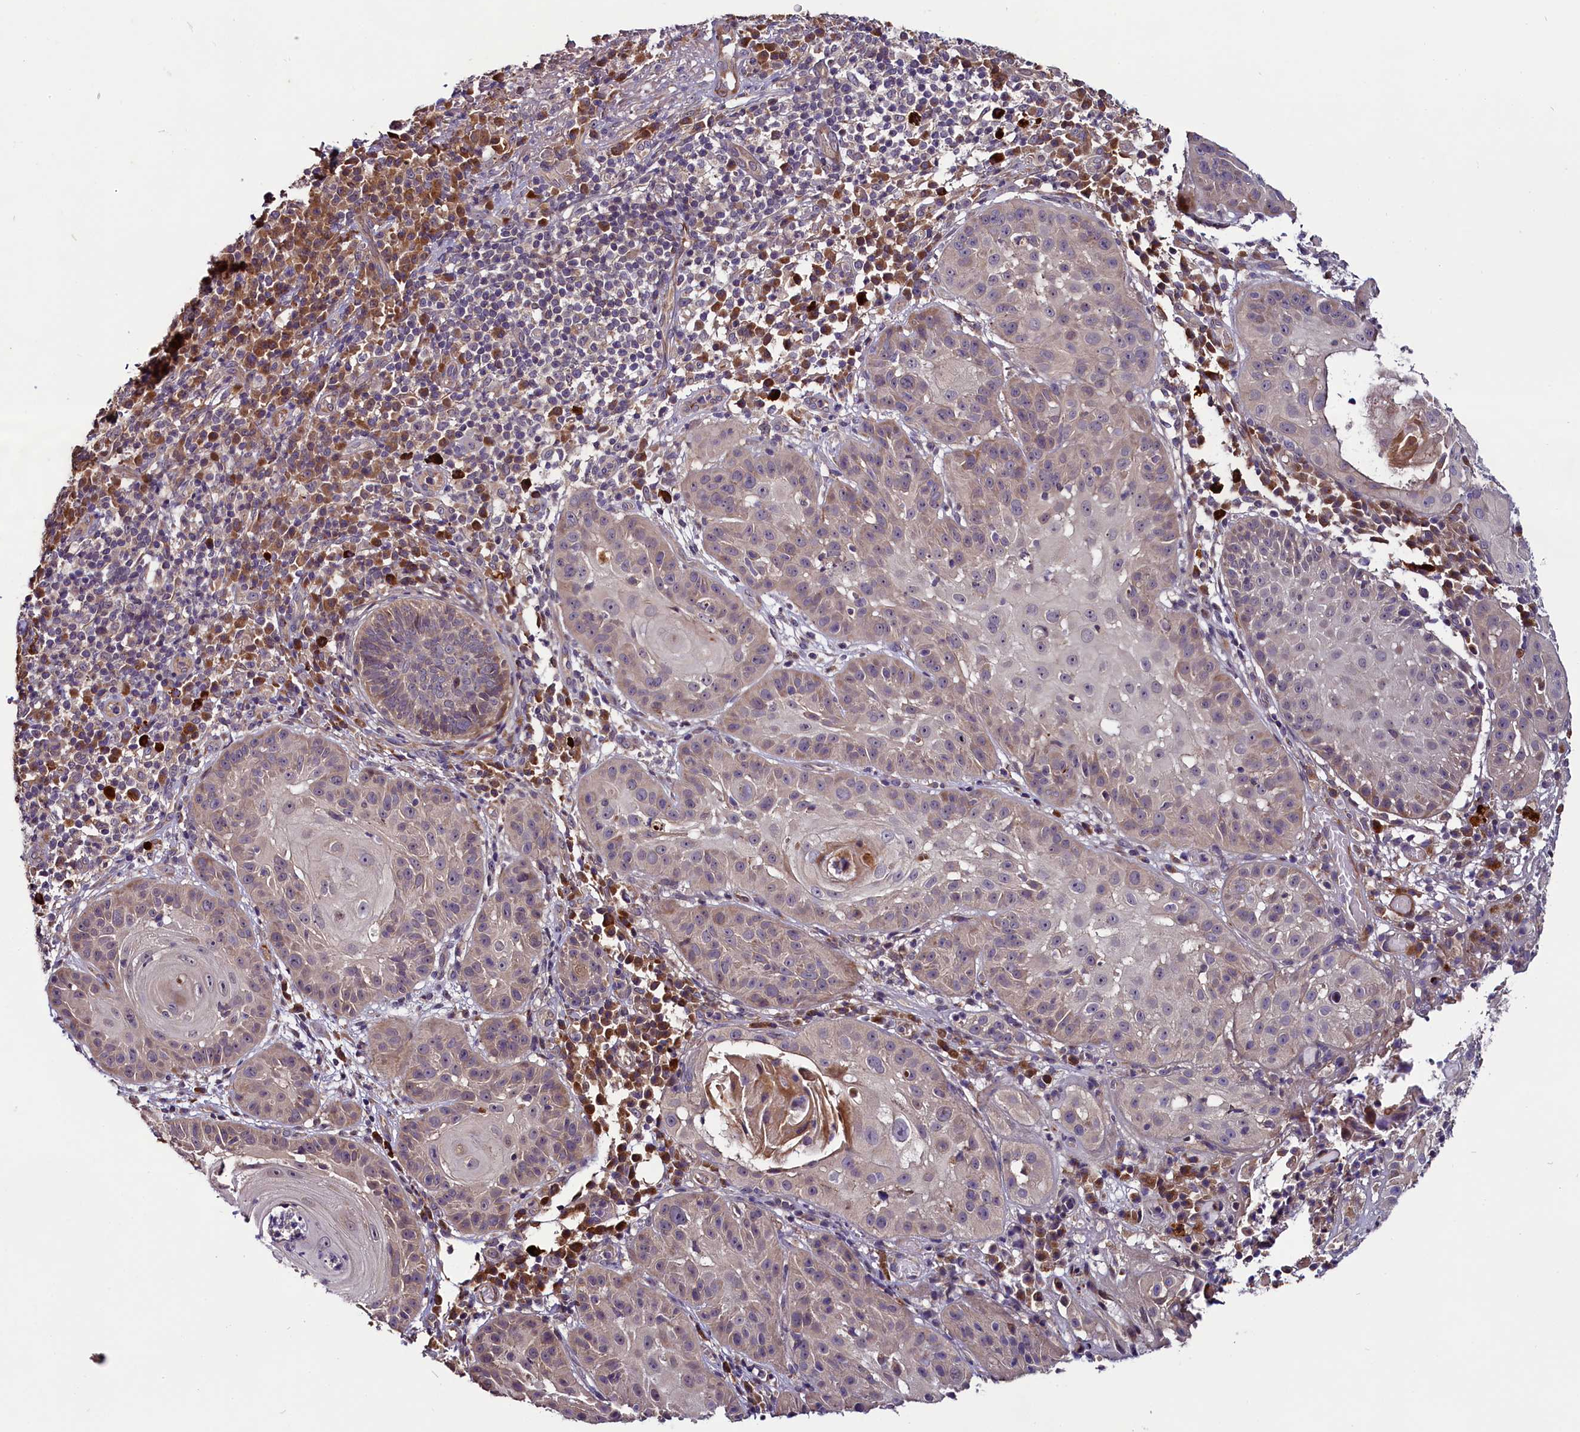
{"staining": {"intensity": "weak", "quantity": "<25%", "location": "cytoplasmic/membranous"}, "tissue": "skin cancer", "cell_type": "Tumor cells", "image_type": "cancer", "snomed": [{"axis": "morphology", "description": "Normal tissue, NOS"}, {"axis": "morphology", "description": "Basal cell carcinoma"}, {"axis": "topography", "description": "Skin"}], "caption": "Immunohistochemistry histopathology image of human skin cancer stained for a protein (brown), which shows no expression in tumor cells.", "gene": "RPUSD2", "patient": {"sex": "male", "age": 93}}